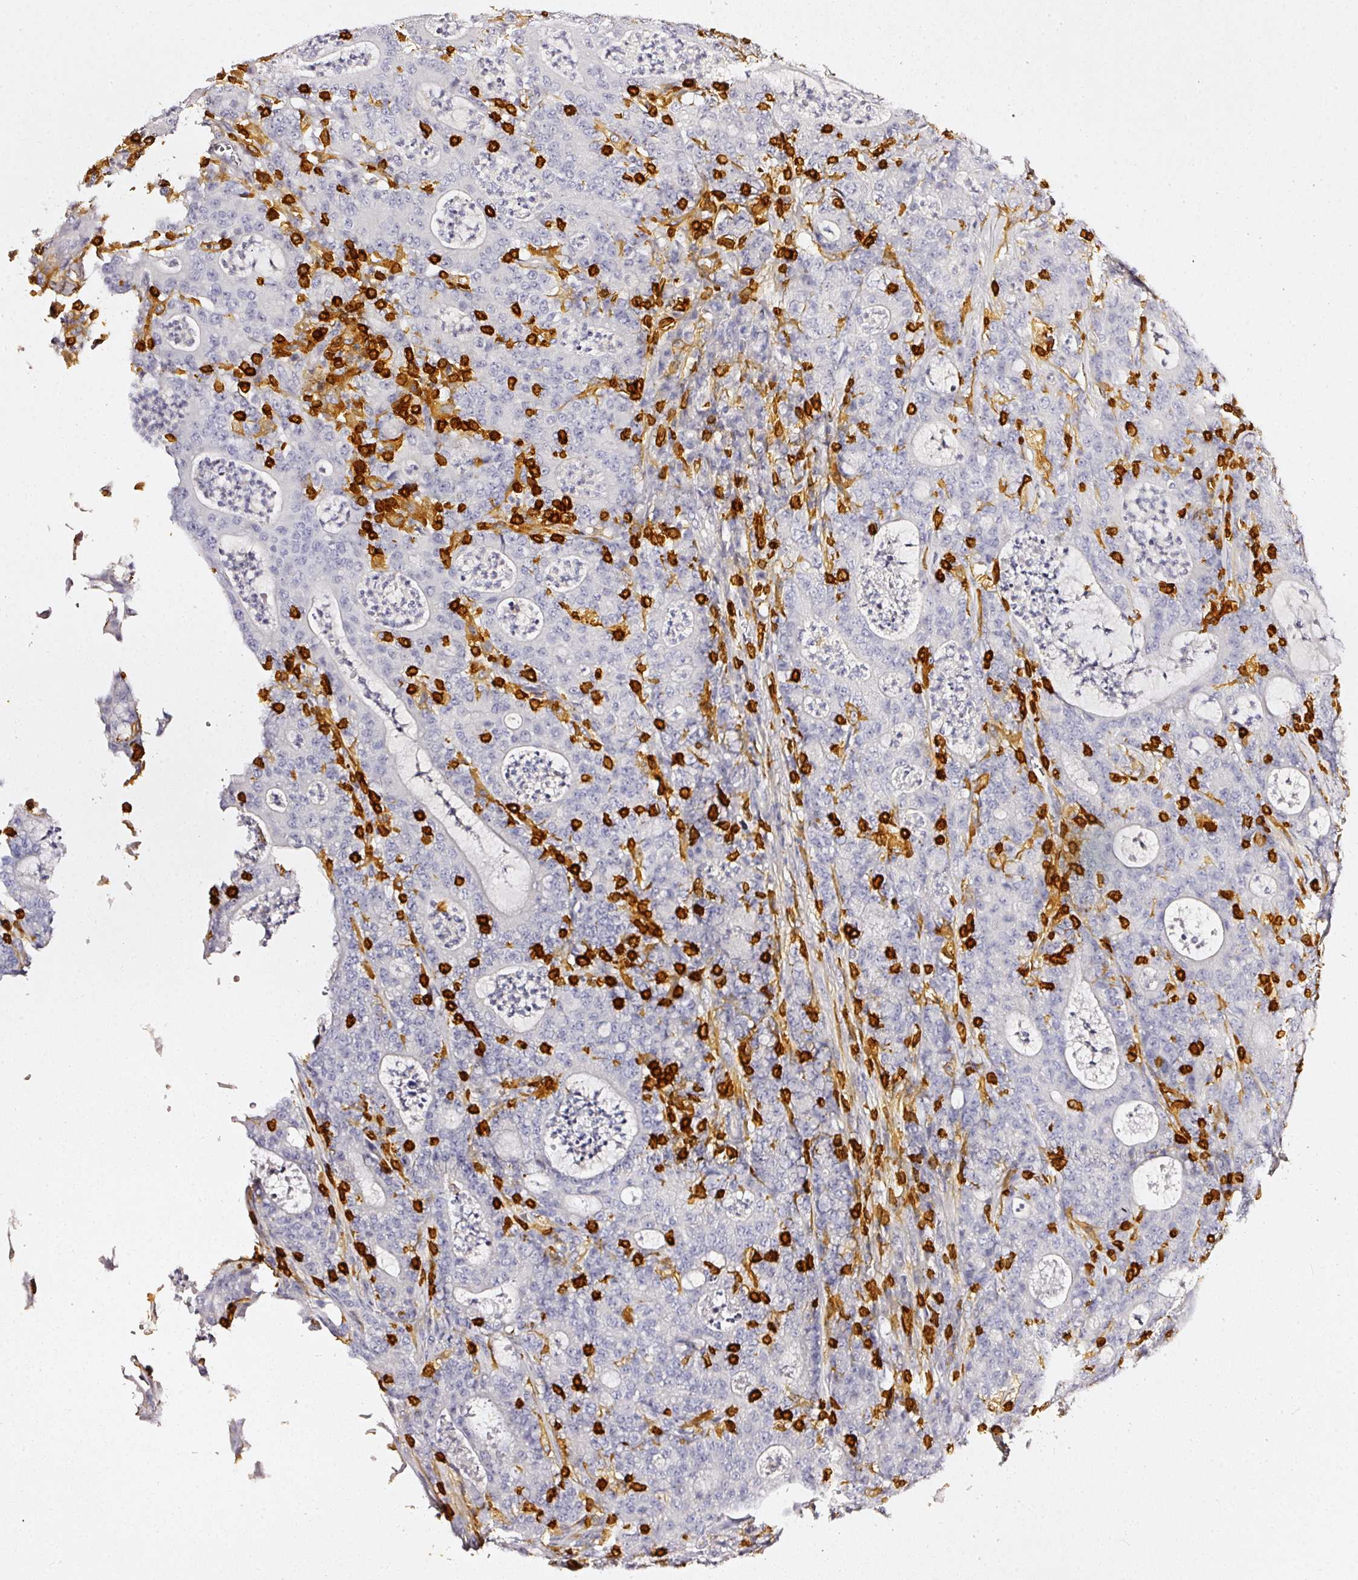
{"staining": {"intensity": "negative", "quantity": "none", "location": "none"}, "tissue": "colorectal cancer", "cell_type": "Tumor cells", "image_type": "cancer", "snomed": [{"axis": "morphology", "description": "Adenocarcinoma, NOS"}, {"axis": "topography", "description": "Colon"}], "caption": "The immunohistochemistry histopathology image has no significant positivity in tumor cells of colorectal cancer (adenocarcinoma) tissue.", "gene": "EVL", "patient": {"sex": "male", "age": 83}}